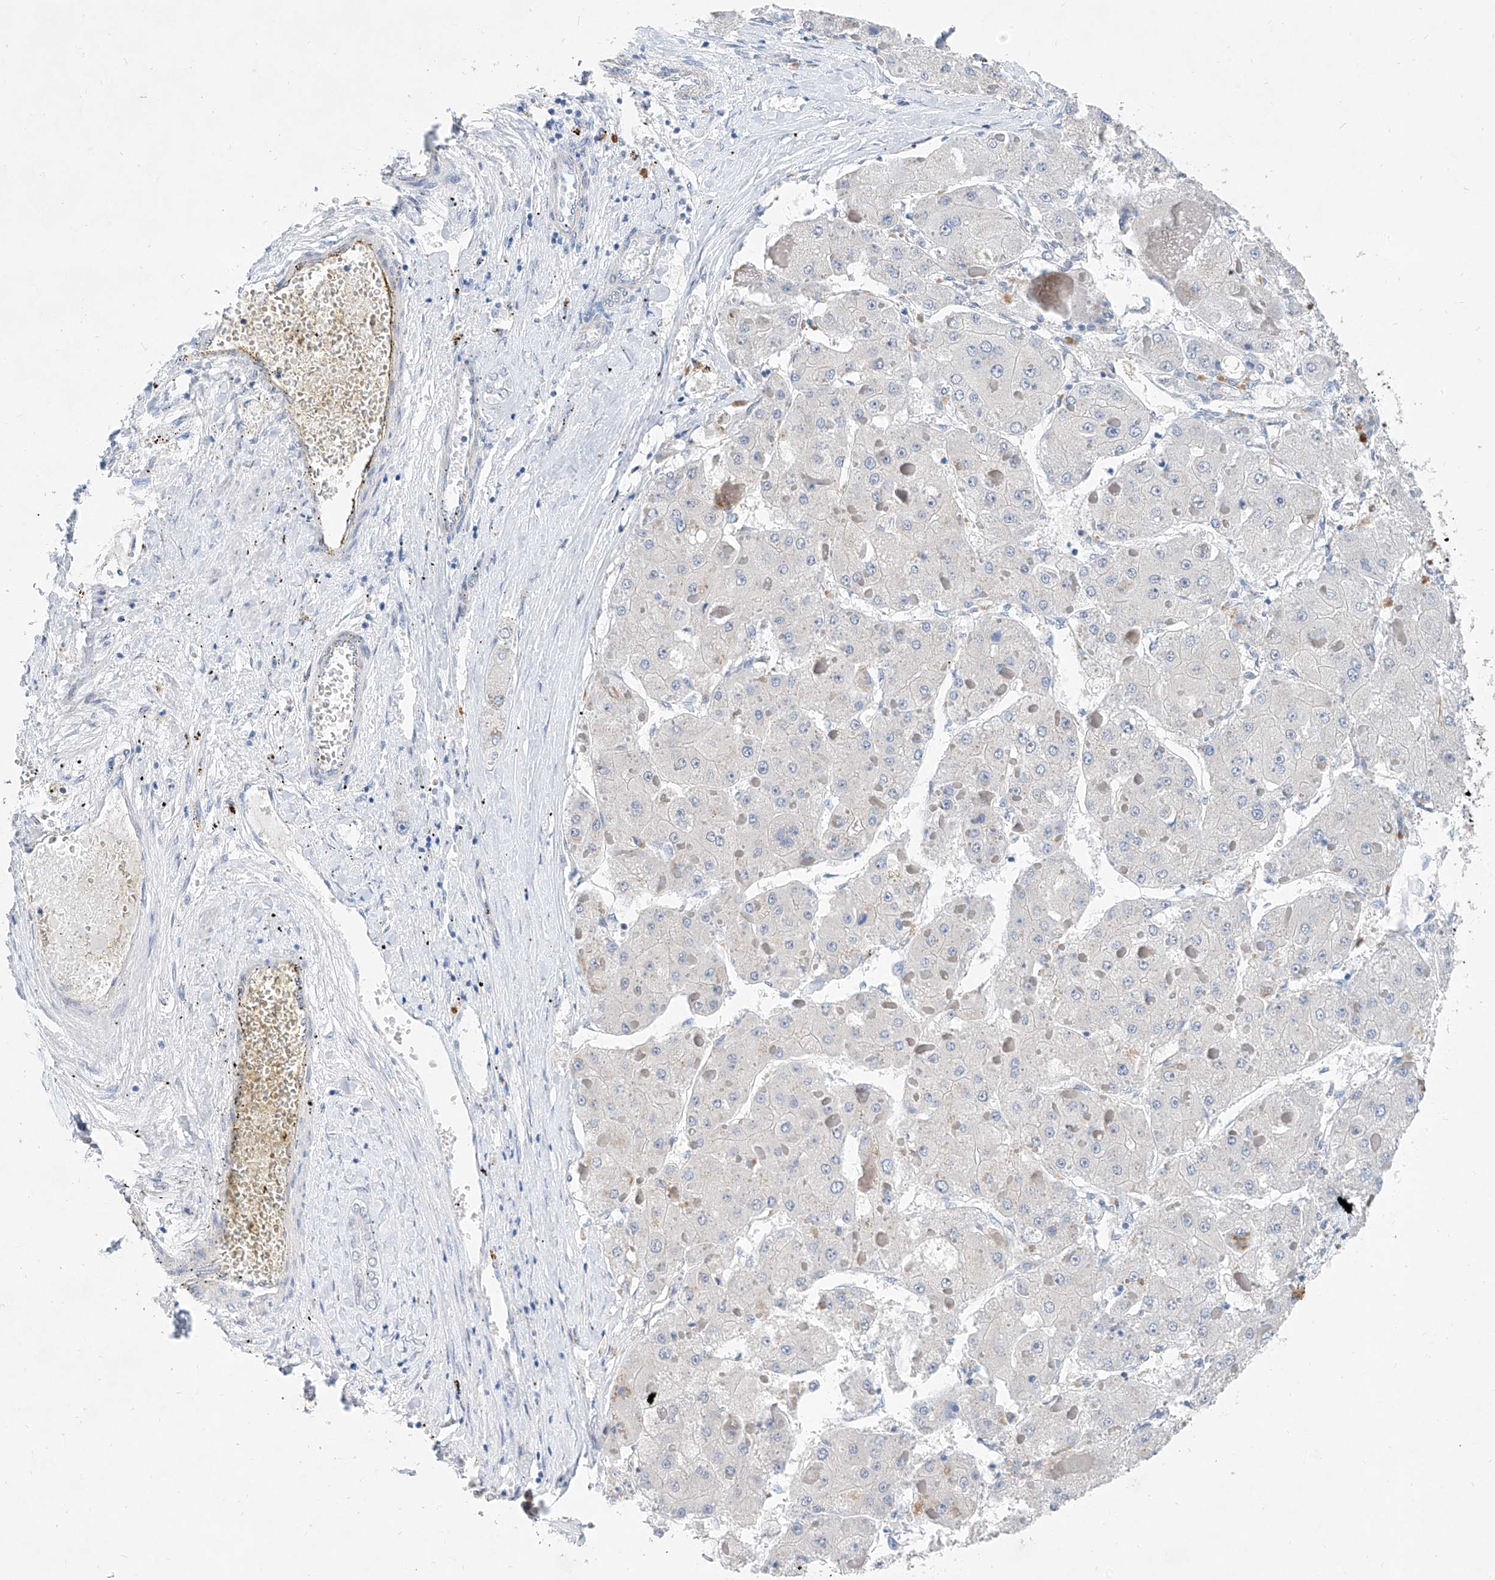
{"staining": {"intensity": "negative", "quantity": "none", "location": "none"}, "tissue": "liver cancer", "cell_type": "Tumor cells", "image_type": "cancer", "snomed": [{"axis": "morphology", "description": "Carcinoma, Hepatocellular, NOS"}, {"axis": "topography", "description": "Liver"}], "caption": "High power microscopy image of an IHC micrograph of liver cancer (hepatocellular carcinoma), revealing no significant positivity in tumor cells.", "gene": "BPTF", "patient": {"sex": "female", "age": 73}}